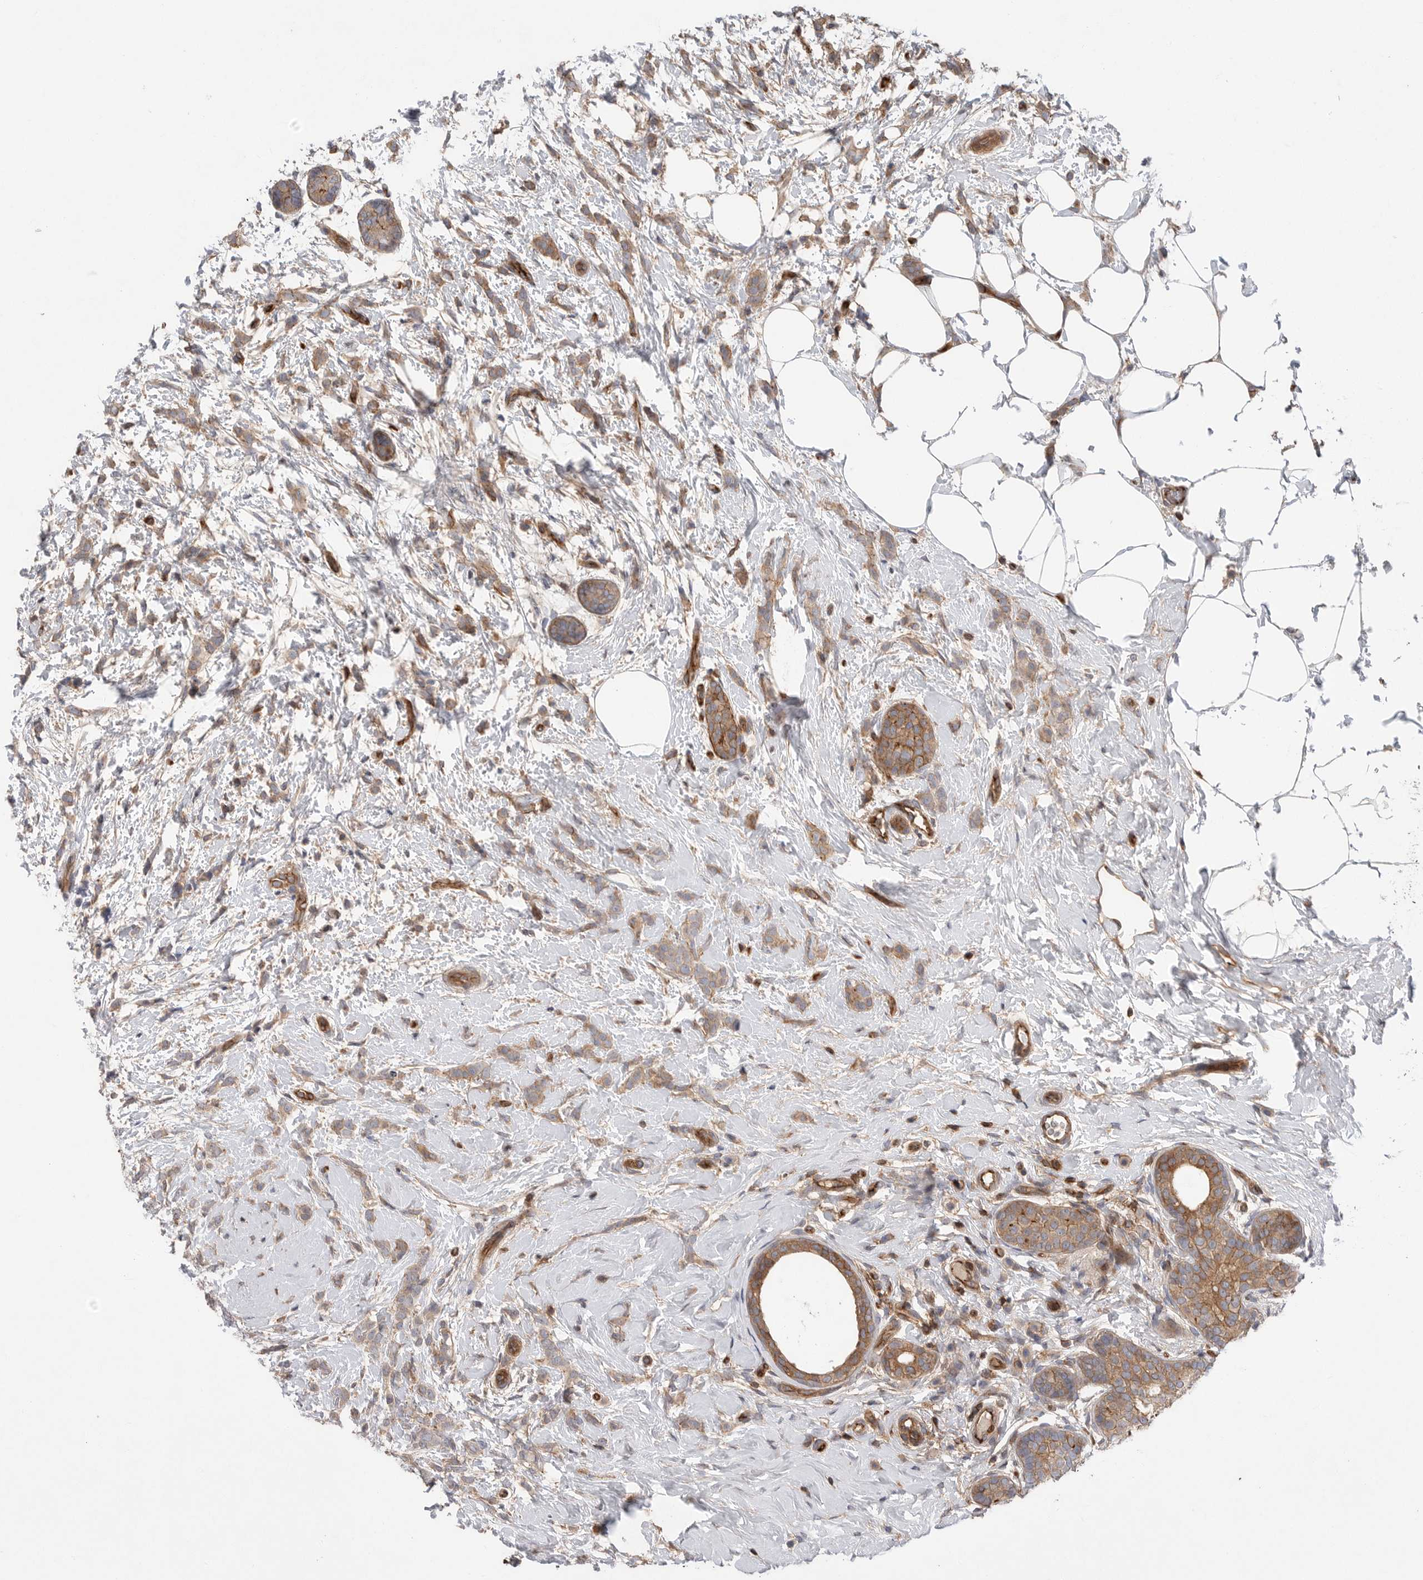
{"staining": {"intensity": "moderate", "quantity": ">75%", "location": "cytoplasmic/membranous"}, "tissue": "breast cancer", "cell_type": "Tumor cells", "image_type": "cancer", "snomed": [{"axis": "morphology", "description": "Lobular carcinoma, in situ"}, {"axis": "morphology", "description": "Lobular carcinoma"}, {"axis": "topography", "description": "Breast"}], "caption": "Breast cancer tissue demonstrates moderate cytoplasmic/membranous staining in about >75% of tumor cells, visualized by immunohistochemistry.", "gene": "PRKCH", "patient": {"sex": "female", "age": 41}}